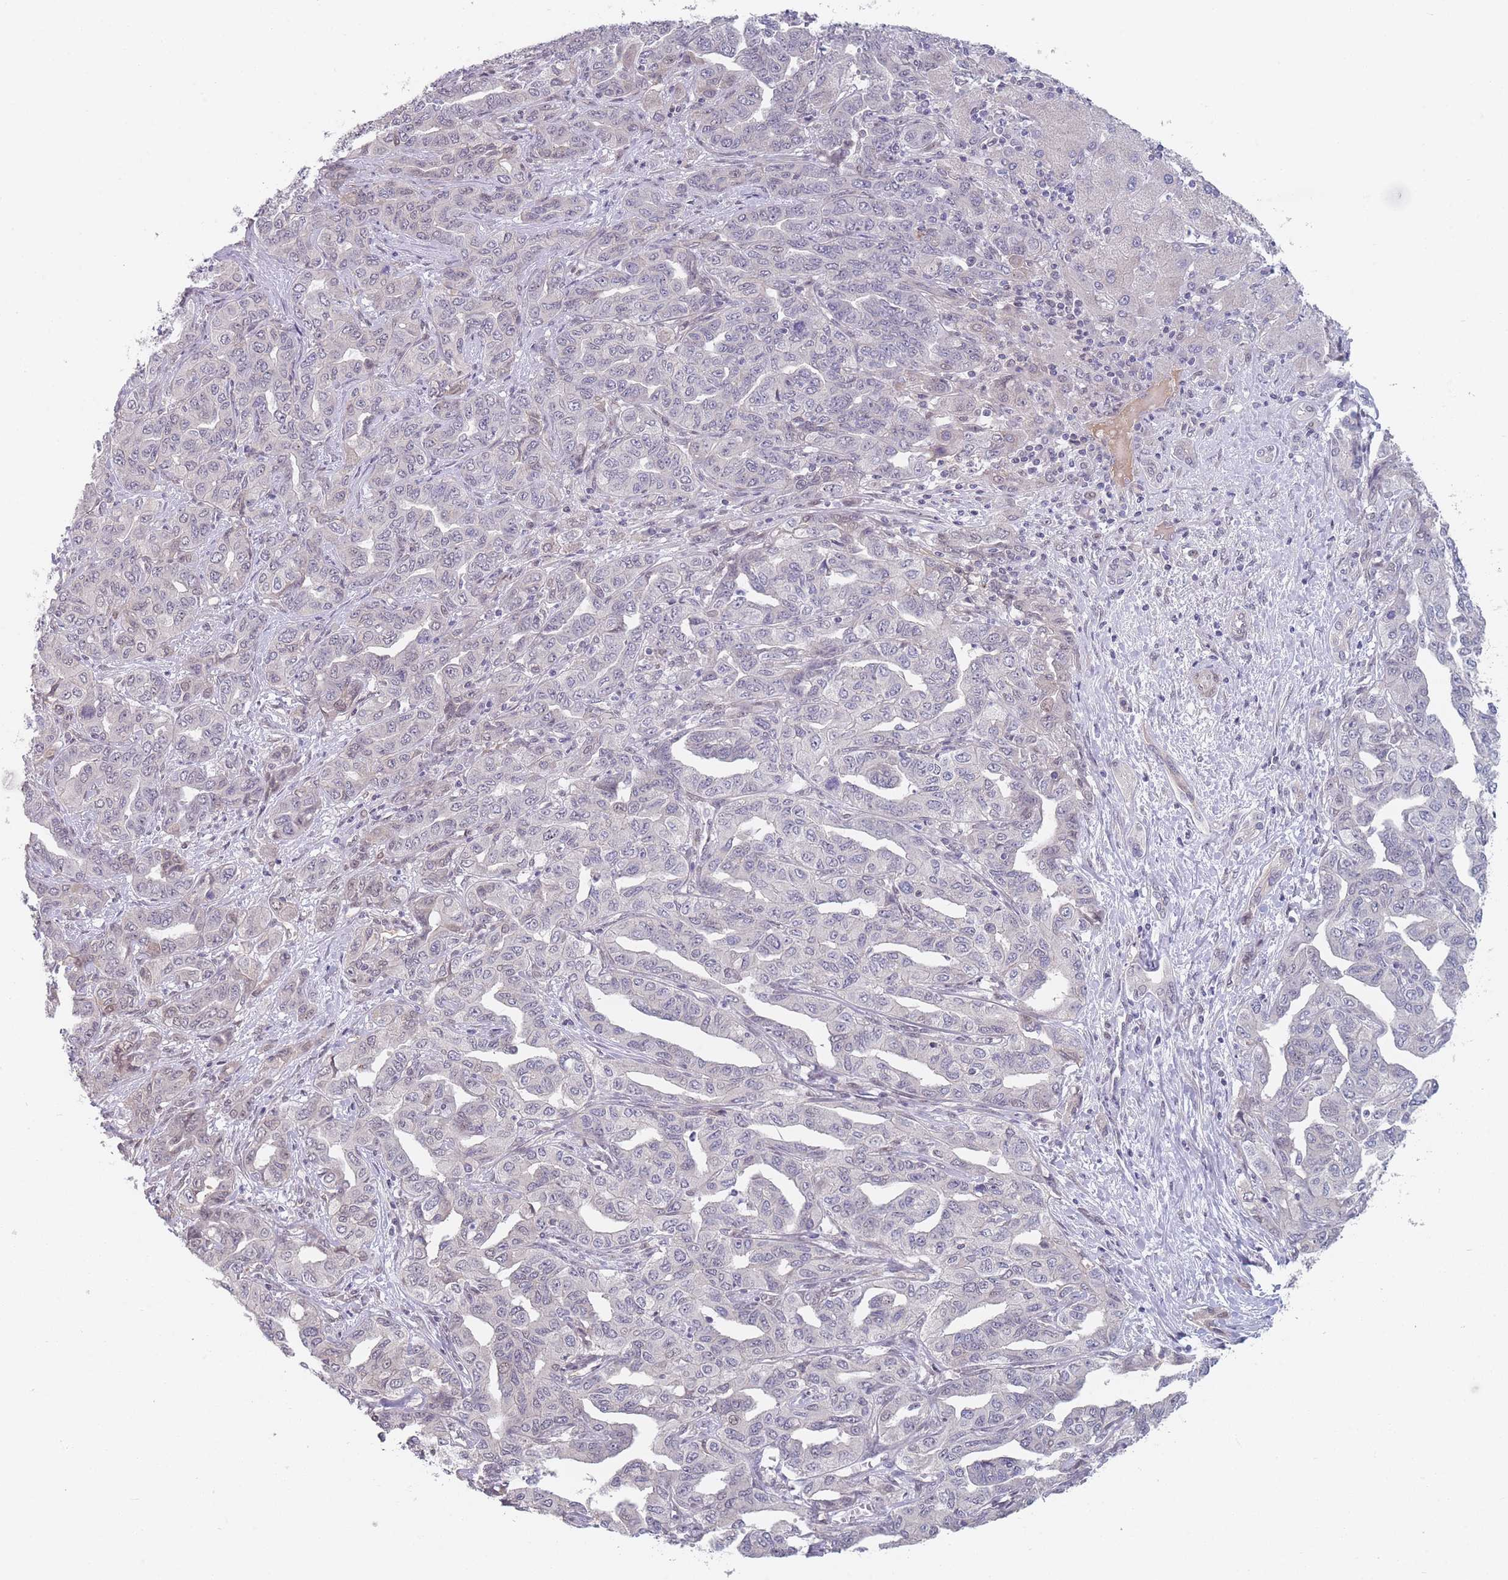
{"staining": {"intensity": "negative", "quantity": "none", "location": "none"}, "tissue": "liver cancer", "cell_type": "Tumor cells", "image_type": "cancer", "snomed": [{"axis": "morphology", "description": "Cholangiocarcinoma"}, {"axis": "topography", "description": "Liver"}], "caption": "A high-resolution micrograph shows immunohistochemistry (IHC) staining of liver cancer (cholangiocarcinoma), which shows no significant positivity in tumor cells. (Brightfield microscopy of DAB IHC at high magnification).", "gene": "ANKRD10", "patient": {"sex": "male", "age": 59}}